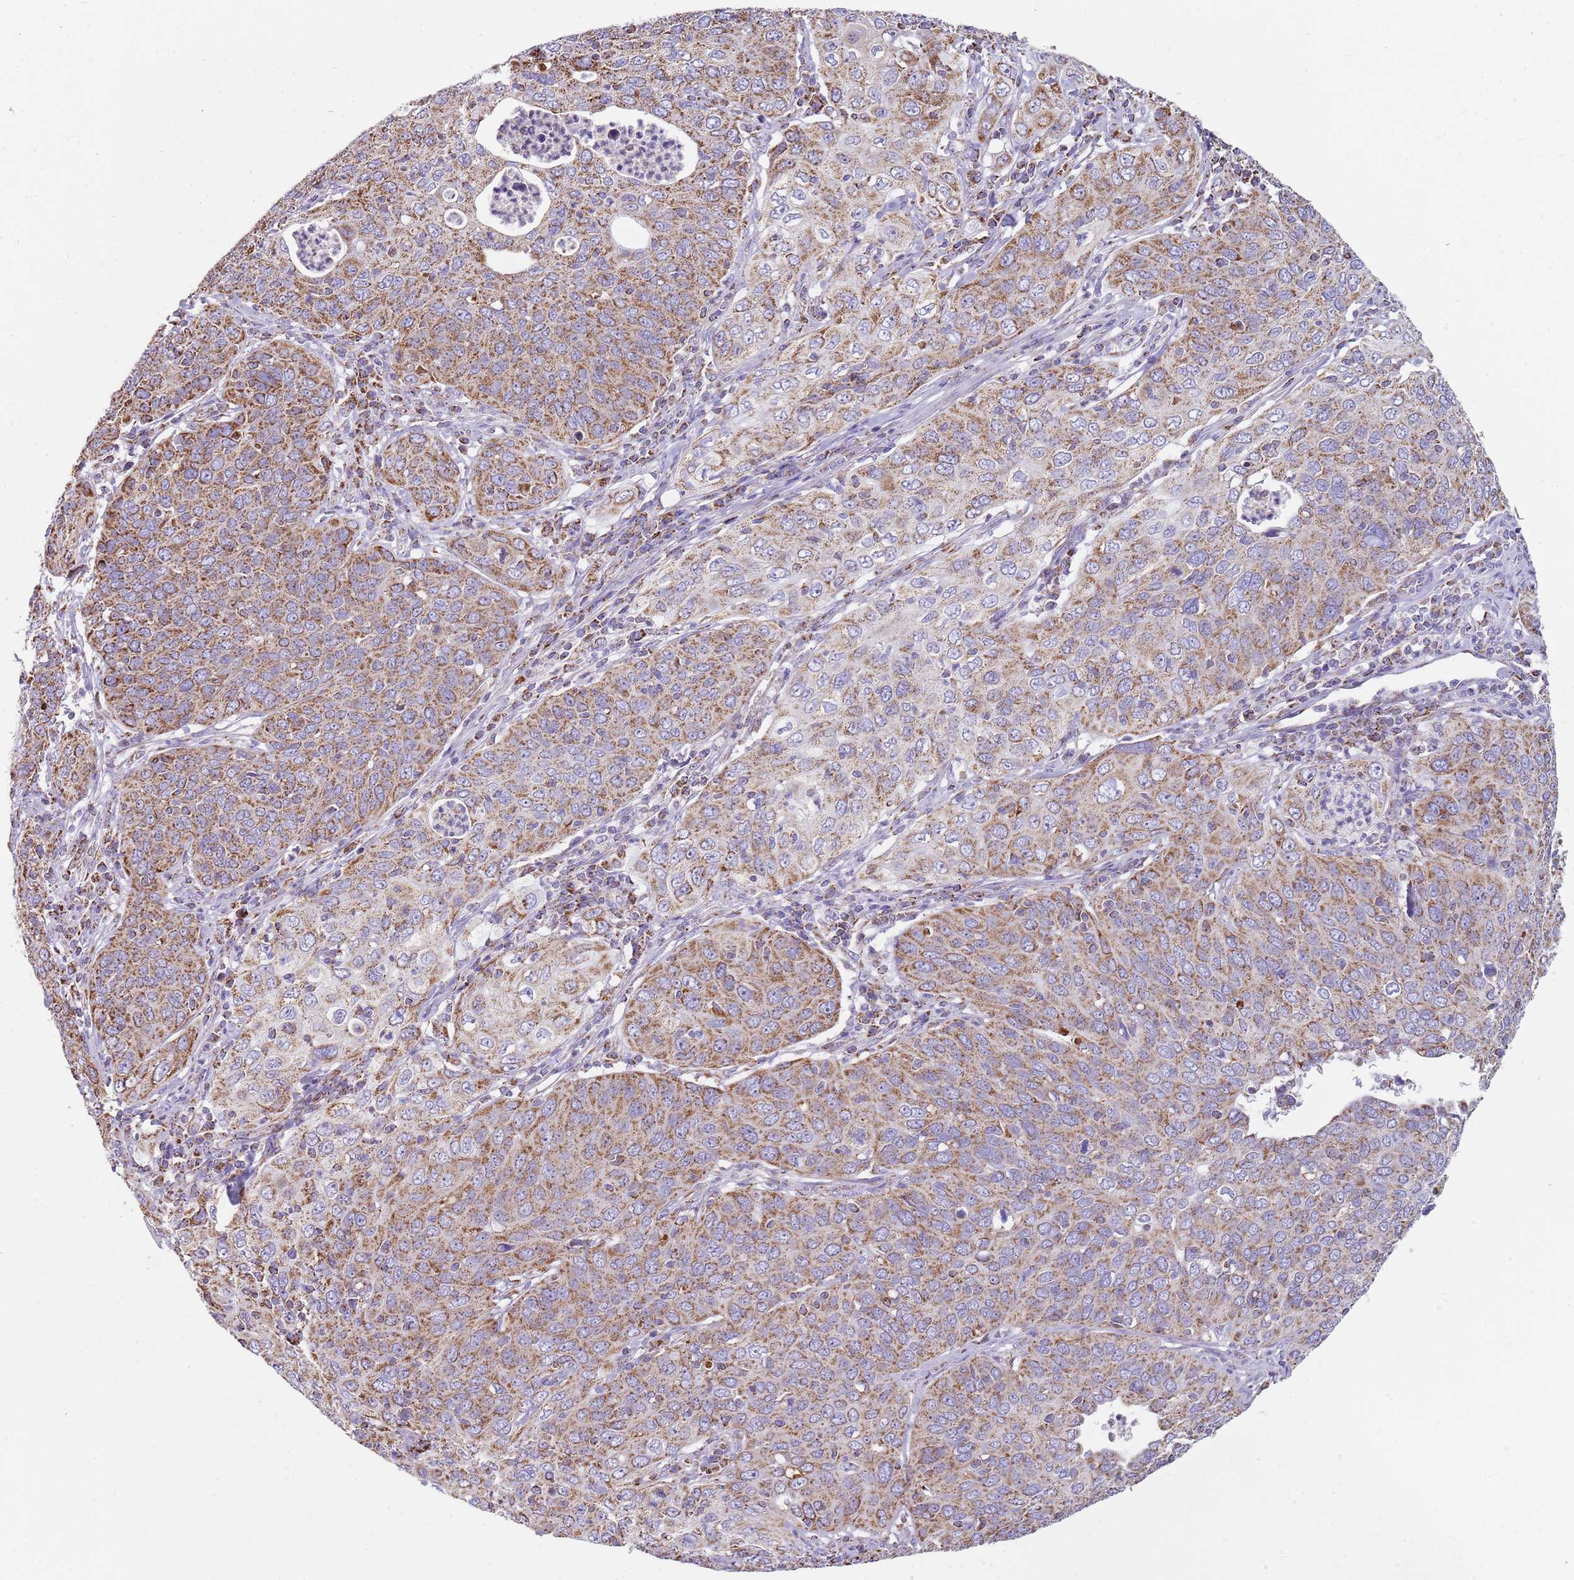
{"staining": {"intensity": "moderate", "quantity": ">75%", "location": "cytoplasmic/membranous"}, "tissue": "cervical cancer", "cell_type": "Tumor cells", "image_type": "cancer", "snomed": [{"axis": "morphology", "description": "Squamous cell carcinoma, NOS"}, {"axis": "topography", "description": "Cervix"}], "caption": "Cervical cancer (squamous cell carcinoma) stained for a protein shows moderate cytoplasmic/membranous positivity in tumor cells.", "gene": "TTLL1", "patient": {"sex": "female", "age": 36}}